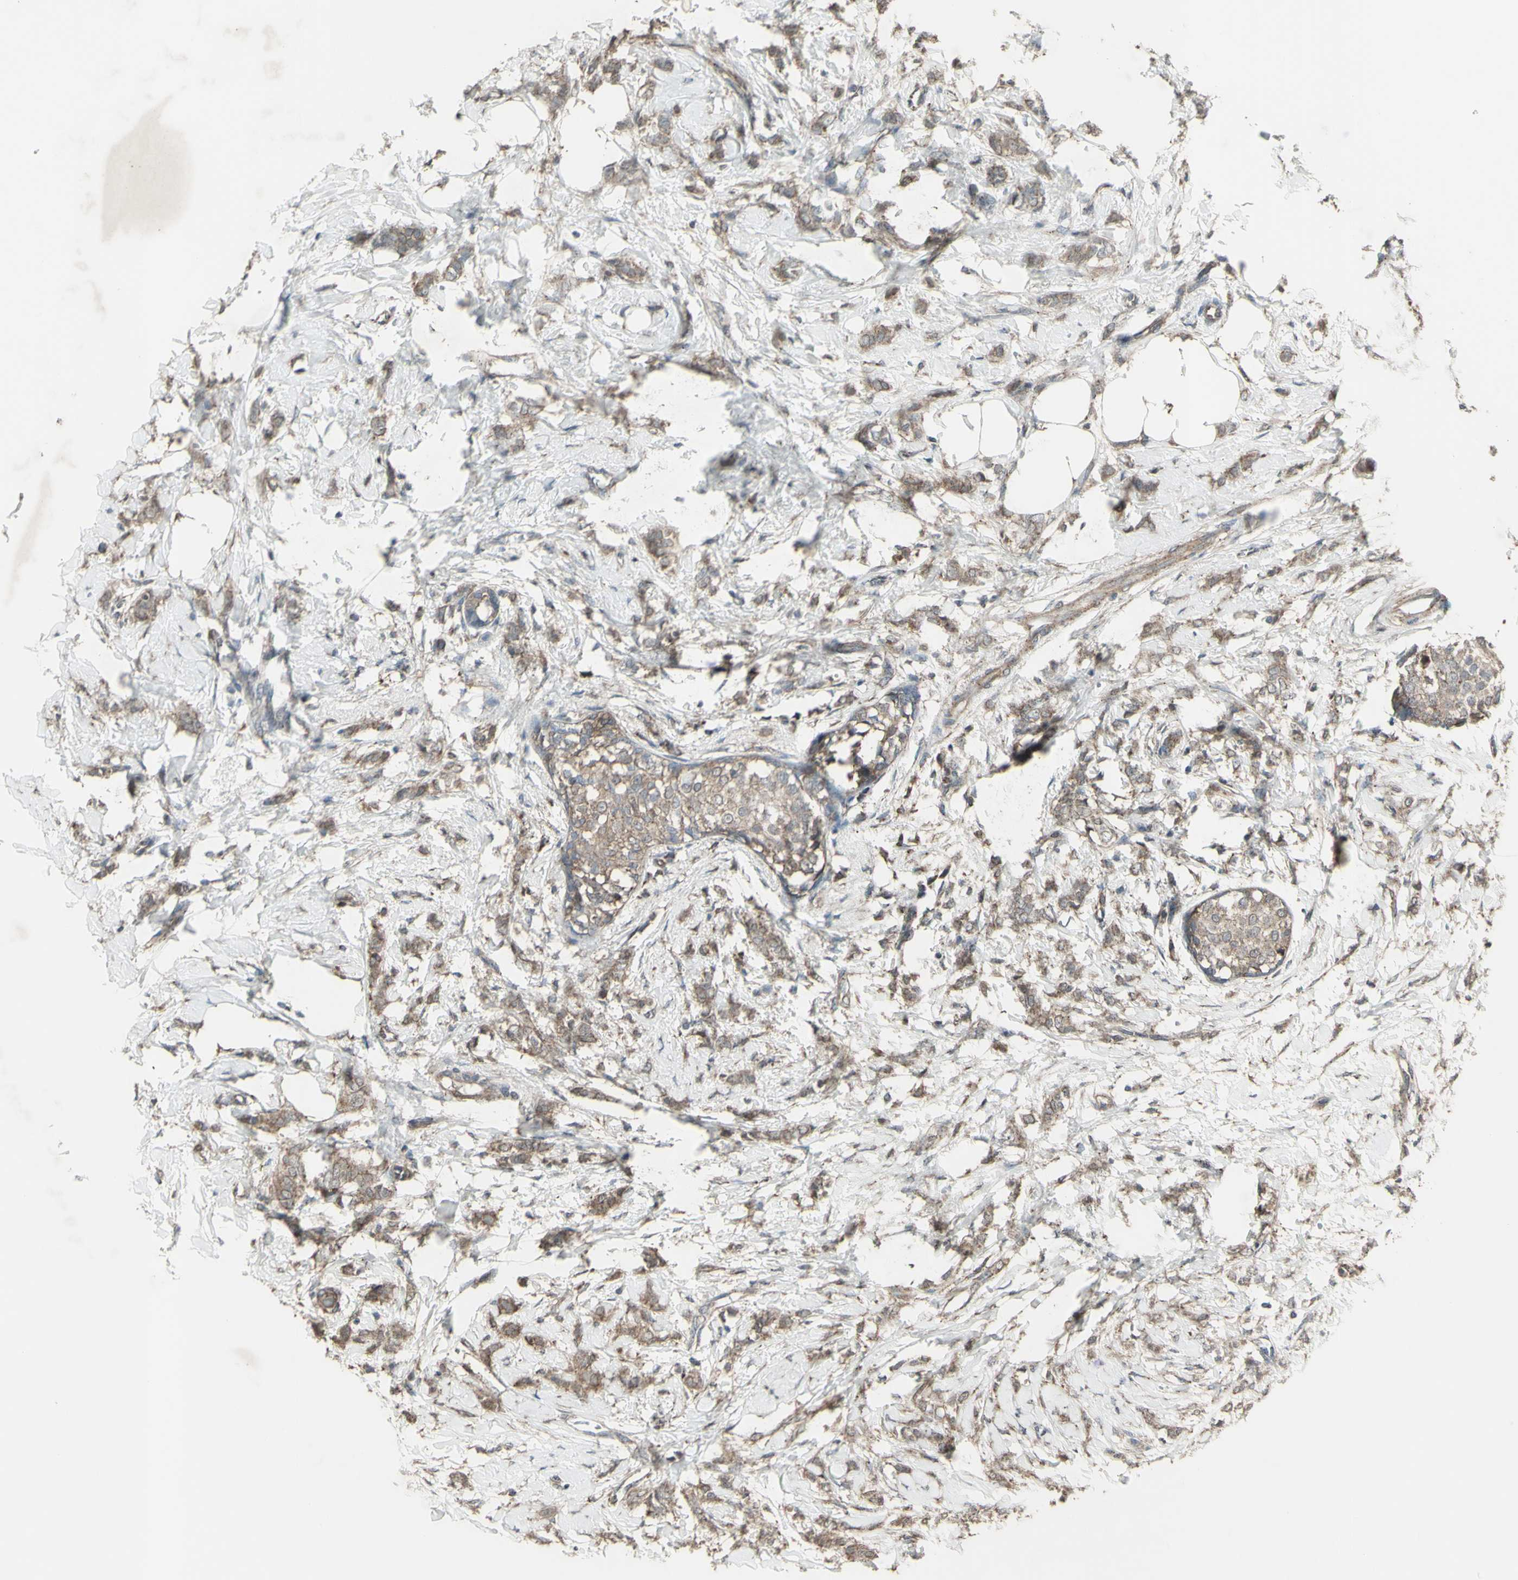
{"staining": {"intensity": "weak", "quantity": ">75%", "location": "cytoplasmic/membranous"}, "tissue": "breast cancer", "cell_type": "Tumor cells", "image_type": "cancer", "snomed": [{"axis": "morphology", "description": "Lobular carcinoma, in situ"}, {"axis": "morphology", "description": "Lobular carcinoma"}, {"axis": "topography", "description": "Breast"}], "caption": "The immunohistochemical stain labels weak cytoplasmic/membranous positivity in tumor cells of lobular carcinoma in situ (breast) tissue. The staining was performed using DAB, with brown indicating positive protein expression. Nuclei are stained blue with hematoxylin.", "gene": "FXYD3", "patient": {"sex": "female", "age": 41}}